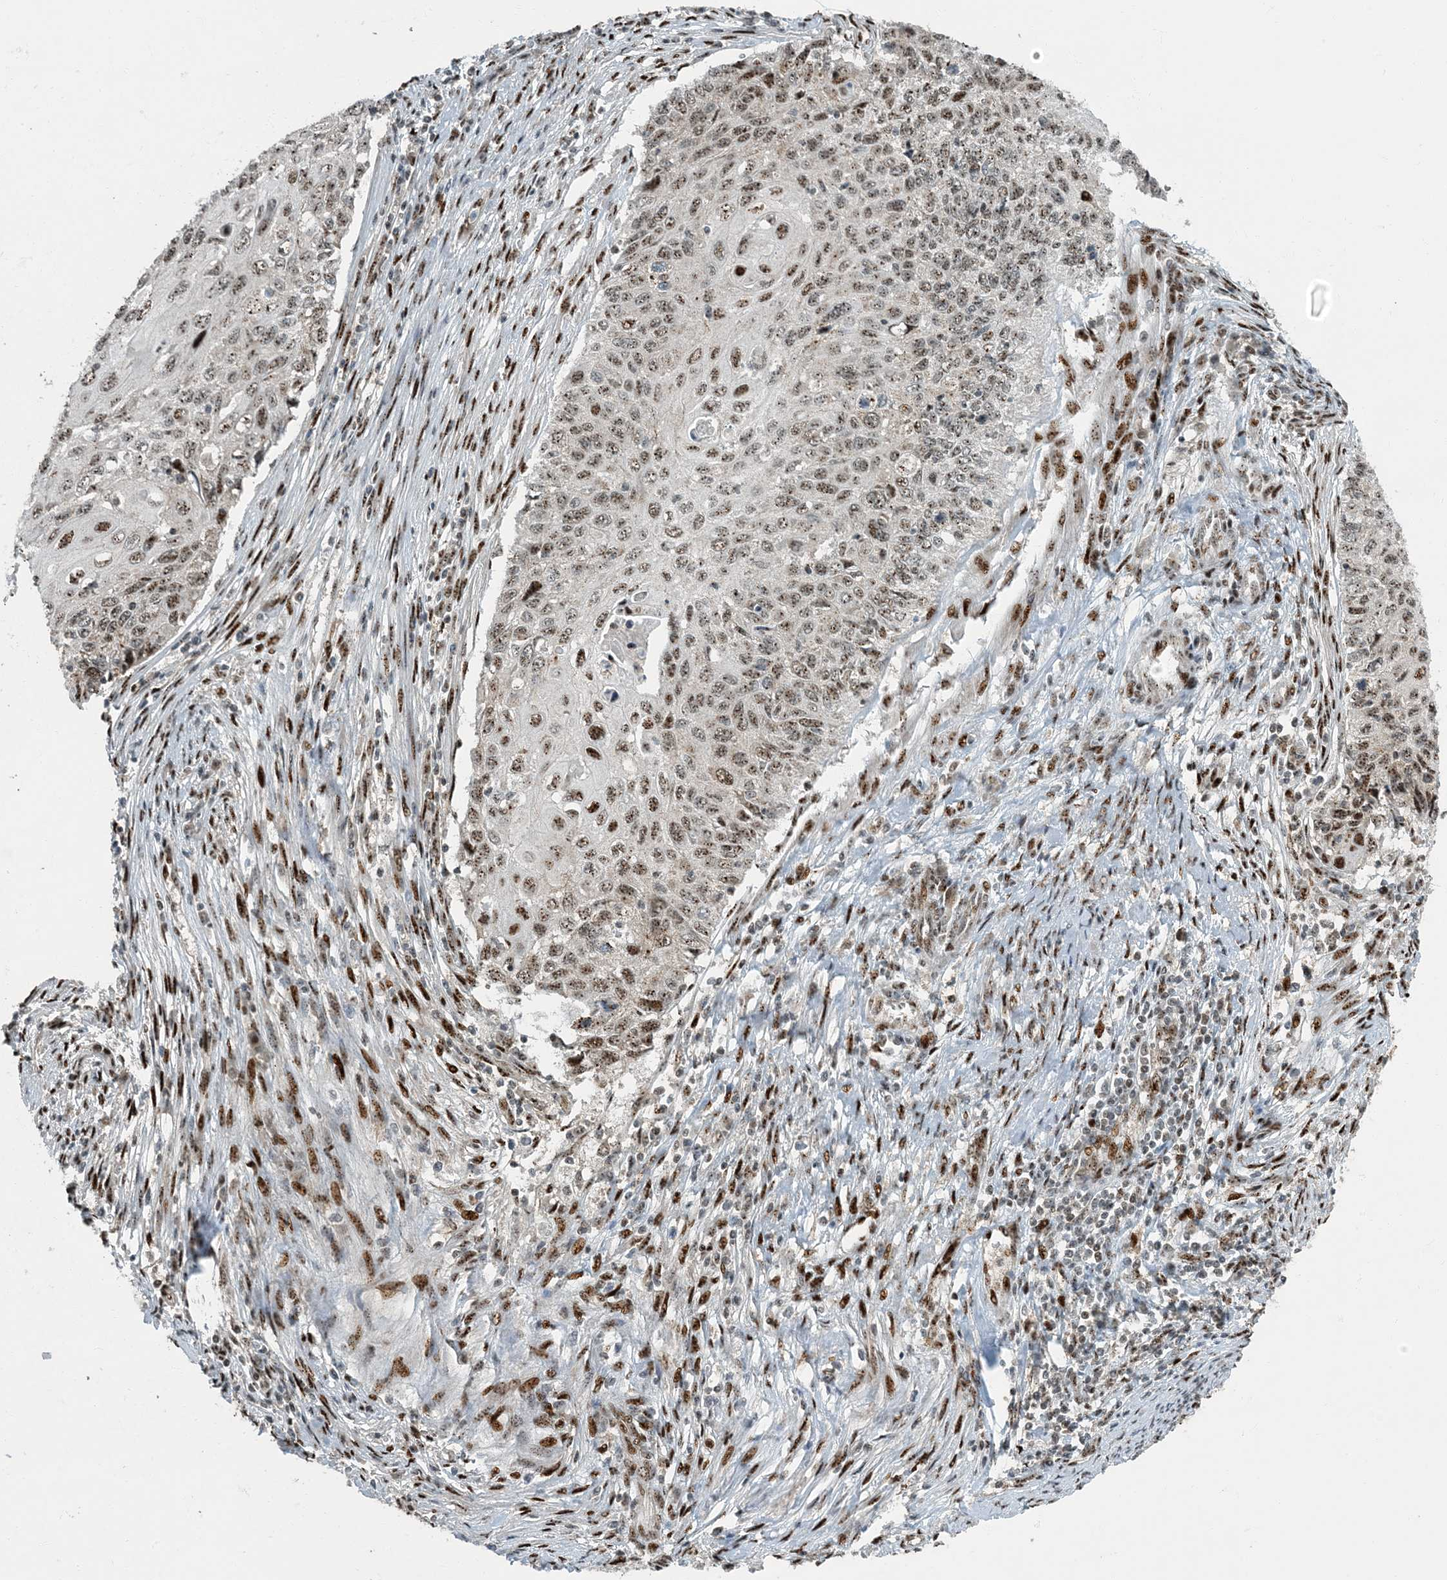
{"staining": {"intensity": "moderate", "quantity": ">75%", "location": "nuclear"}, "tissue": "cervical cancer", "cell_type": "Tumor cells", "image_type": "cancer", "snomed": [{"axis": "morphology", "description": "Squamous cell carcinoma, NOS"}, {"axis": "topography", "description": "Cervix"}], "caption": "Protein expression analysis of cervical squamous cell carcinoma demonstrates moderate nuclear expression in approximately >75% of tumor cells.", "gene": "MBD1", "patient": {"sex": "female", "age": 70}}